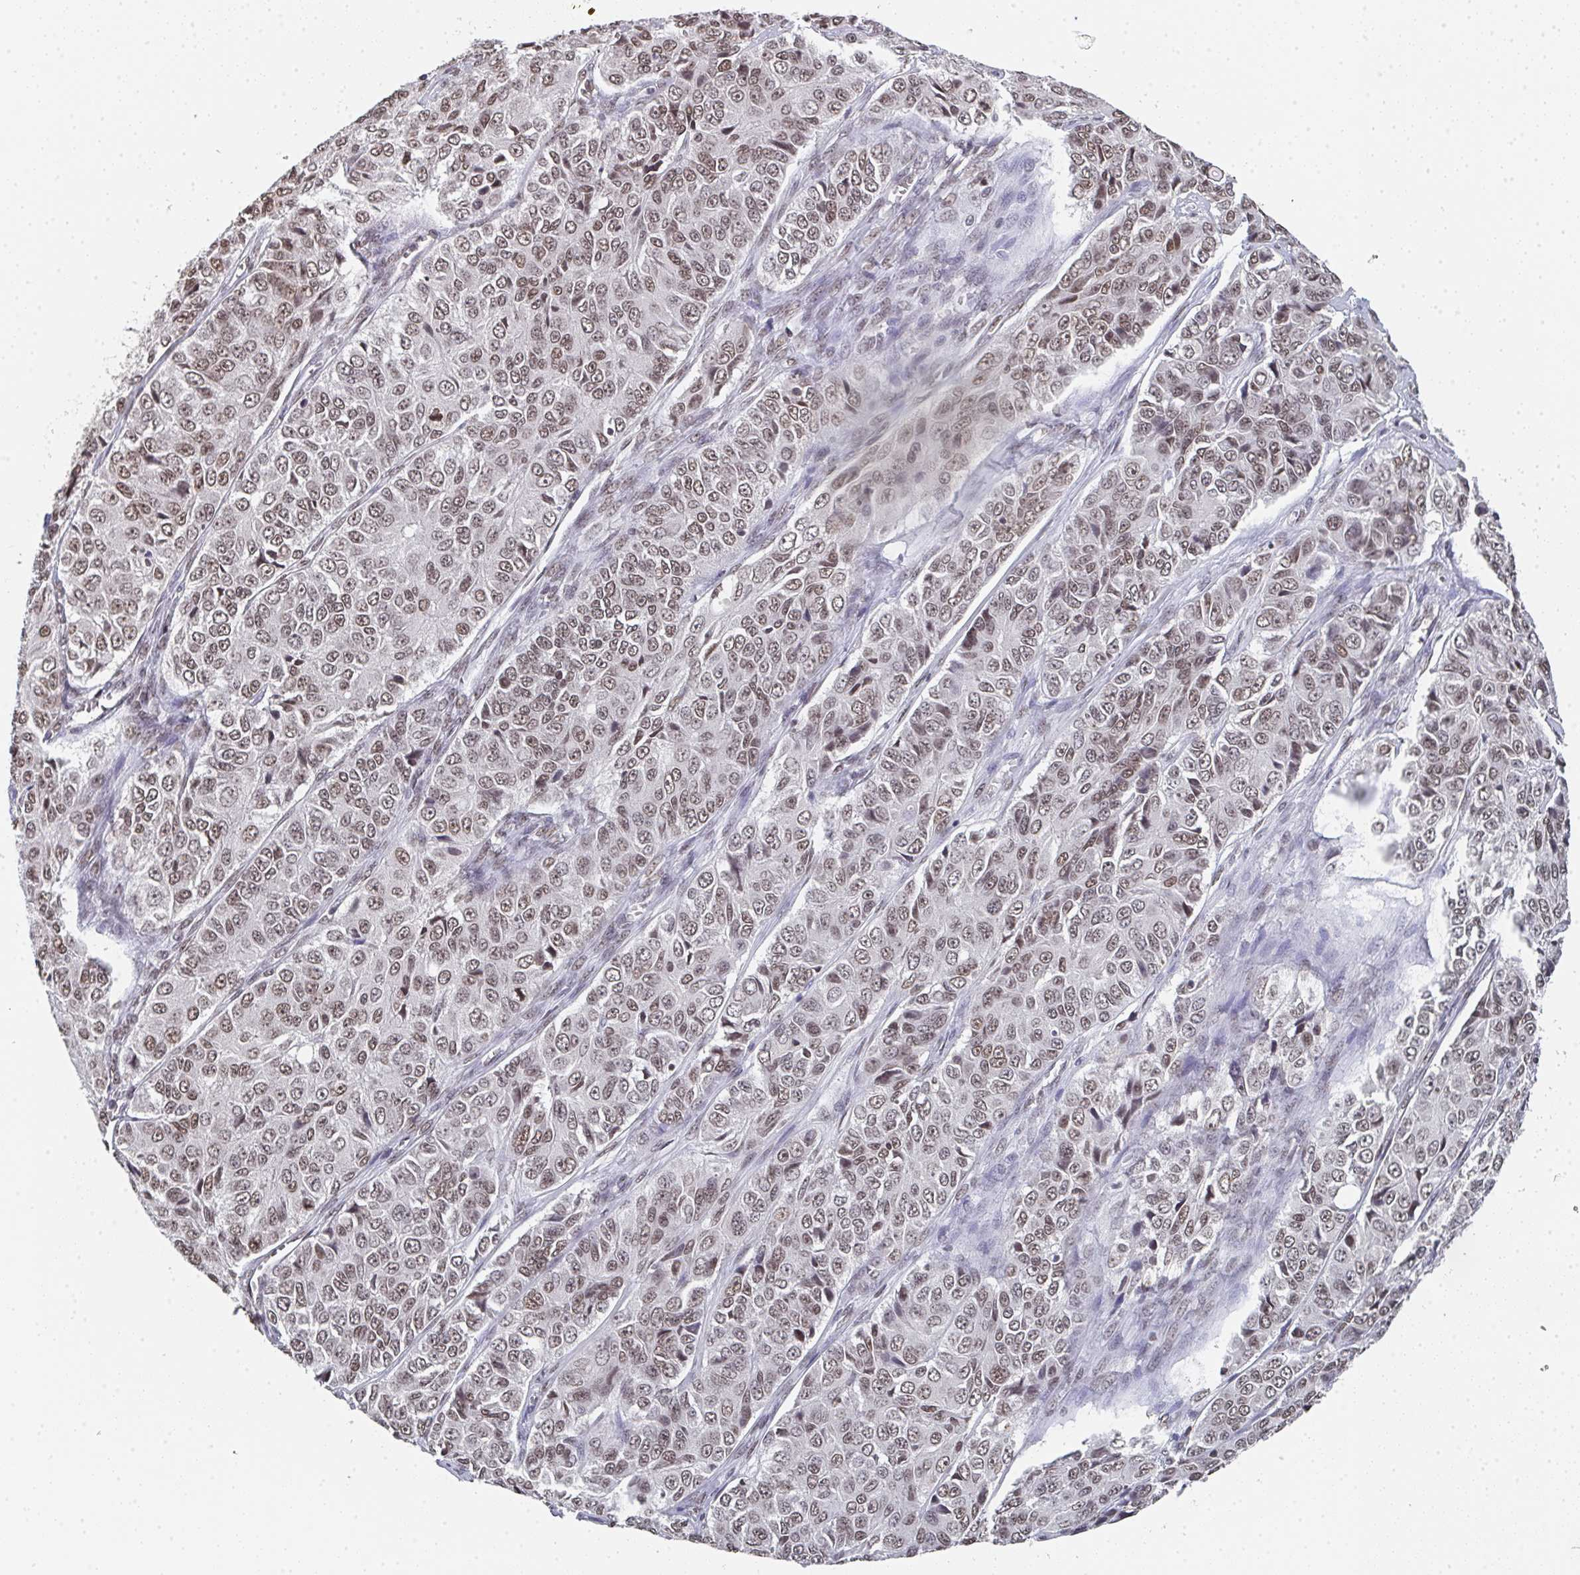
{"staining": {"intensity": "moderate", "quantity": ">75%", "location": "nuclear"}, "tissue": "ovarian cancer", "cell_type": "Tumor cells", "image_type": "cancer", "snomed": [{"axis": "morphology", "description": "Carcinoma, endometroid"}, {"axis": "topography", "description": "Ovary"}], "caption": "Moderate nuclear positivity for a protein is seen in about >75% of tumor cells of ovarian cancer (endometroid carcinoma) using immunohistochemistry (IHC).", "gene": "DKC1", "patient": {"sex": "female", "age": 51}}